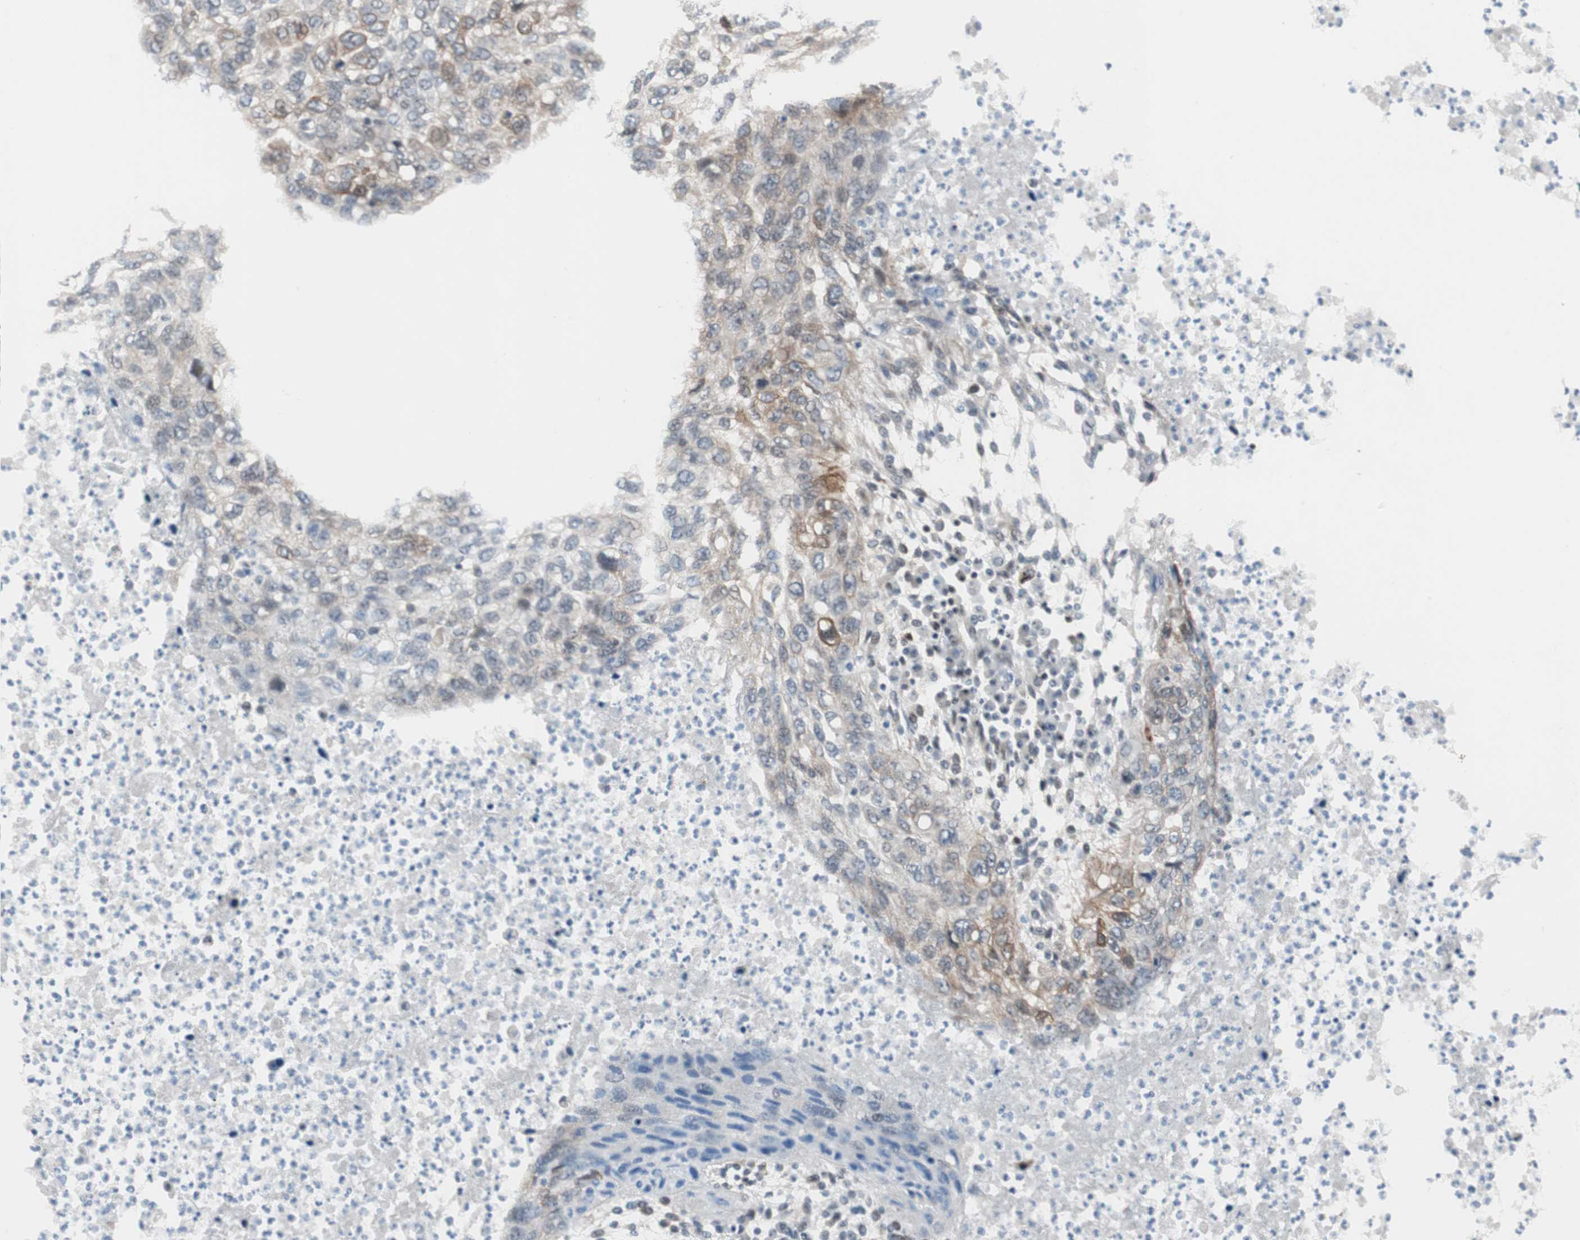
{"staining": {"intensity": "moderate", "quantity": "25%-75%", "location": "cytoplasmic/membranous"}, "tissue": "lung cancer", "cell_type": "Tumor cells", "image_type": "cancer", "snomed": [{"axis": "morphology", "description": "Squamous cell carcinoma, NOS"}, {"axis": "topography", "description": "Lung"}], "caption": "Immunohistochemical staining of human squamous cell carcinoma (lung) demonstrates moderate cytoplasmic/membranous protein expression in about 25%-75% of tumor cells.", "gene": "ZNF512B", "patient": {"sex": "female", "age": 63}}